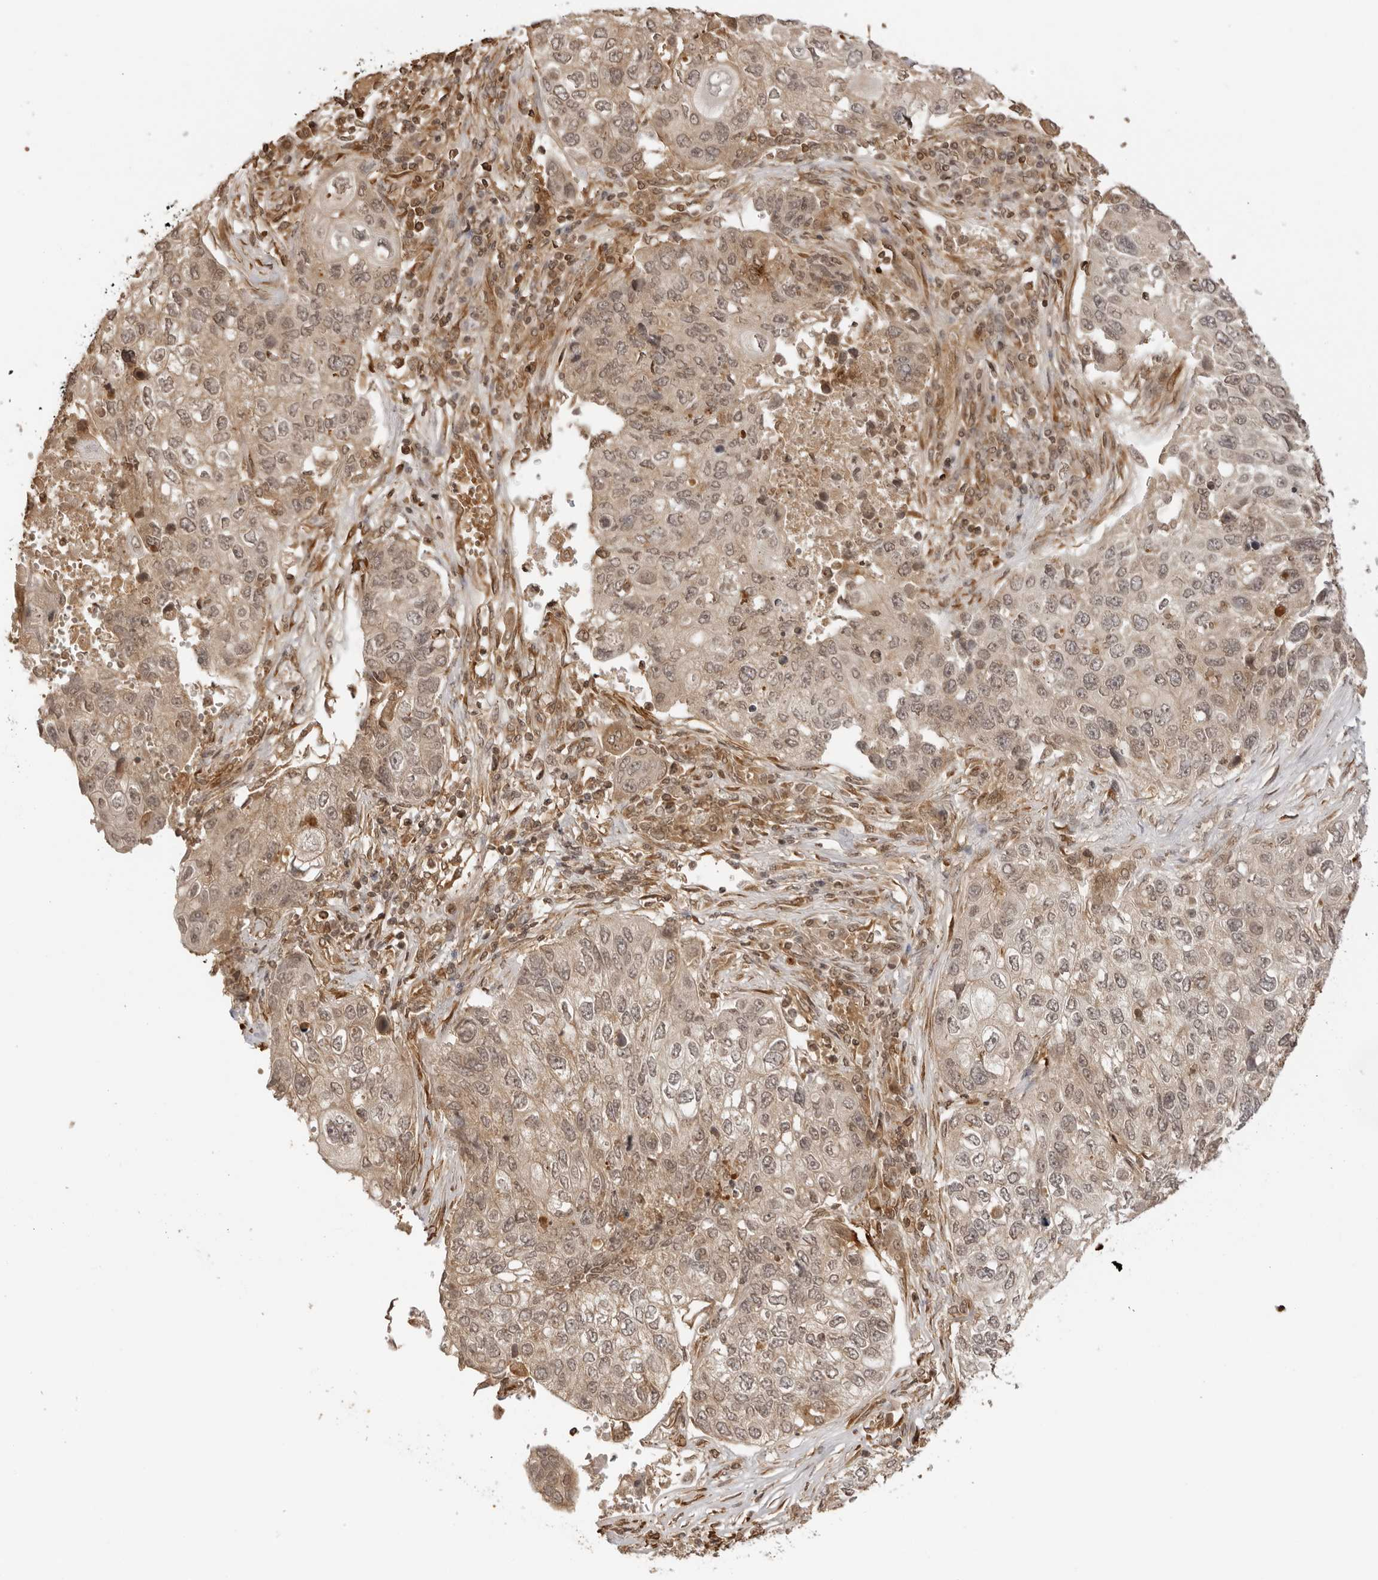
{"staining": {"intensity": "weak", "quantity": ">75%", "location": "cytoplasmic/membranous,nuclear"}, "tissue": "lung cancer", "cell_type": "Tumor cells", "image_type": "cancer", "snomed": [{"axis": "morphology", "description": "Squamous cell carcinoma, NOS"}, {"axis": "topography", "description": "Lung"}], "caption": "A low amount of weak cytoplasmic/membranous and nuclear expression is present in approximately >75% of tumor cells in lung cancer (squamous cell carcinoma) tissue. (DAB (3,3'-diaminobenzidine) IHC with brightfield microscopy, high magnification).", "gene": "IKBKE", "patient": {"sex": "male", "age": 61}}